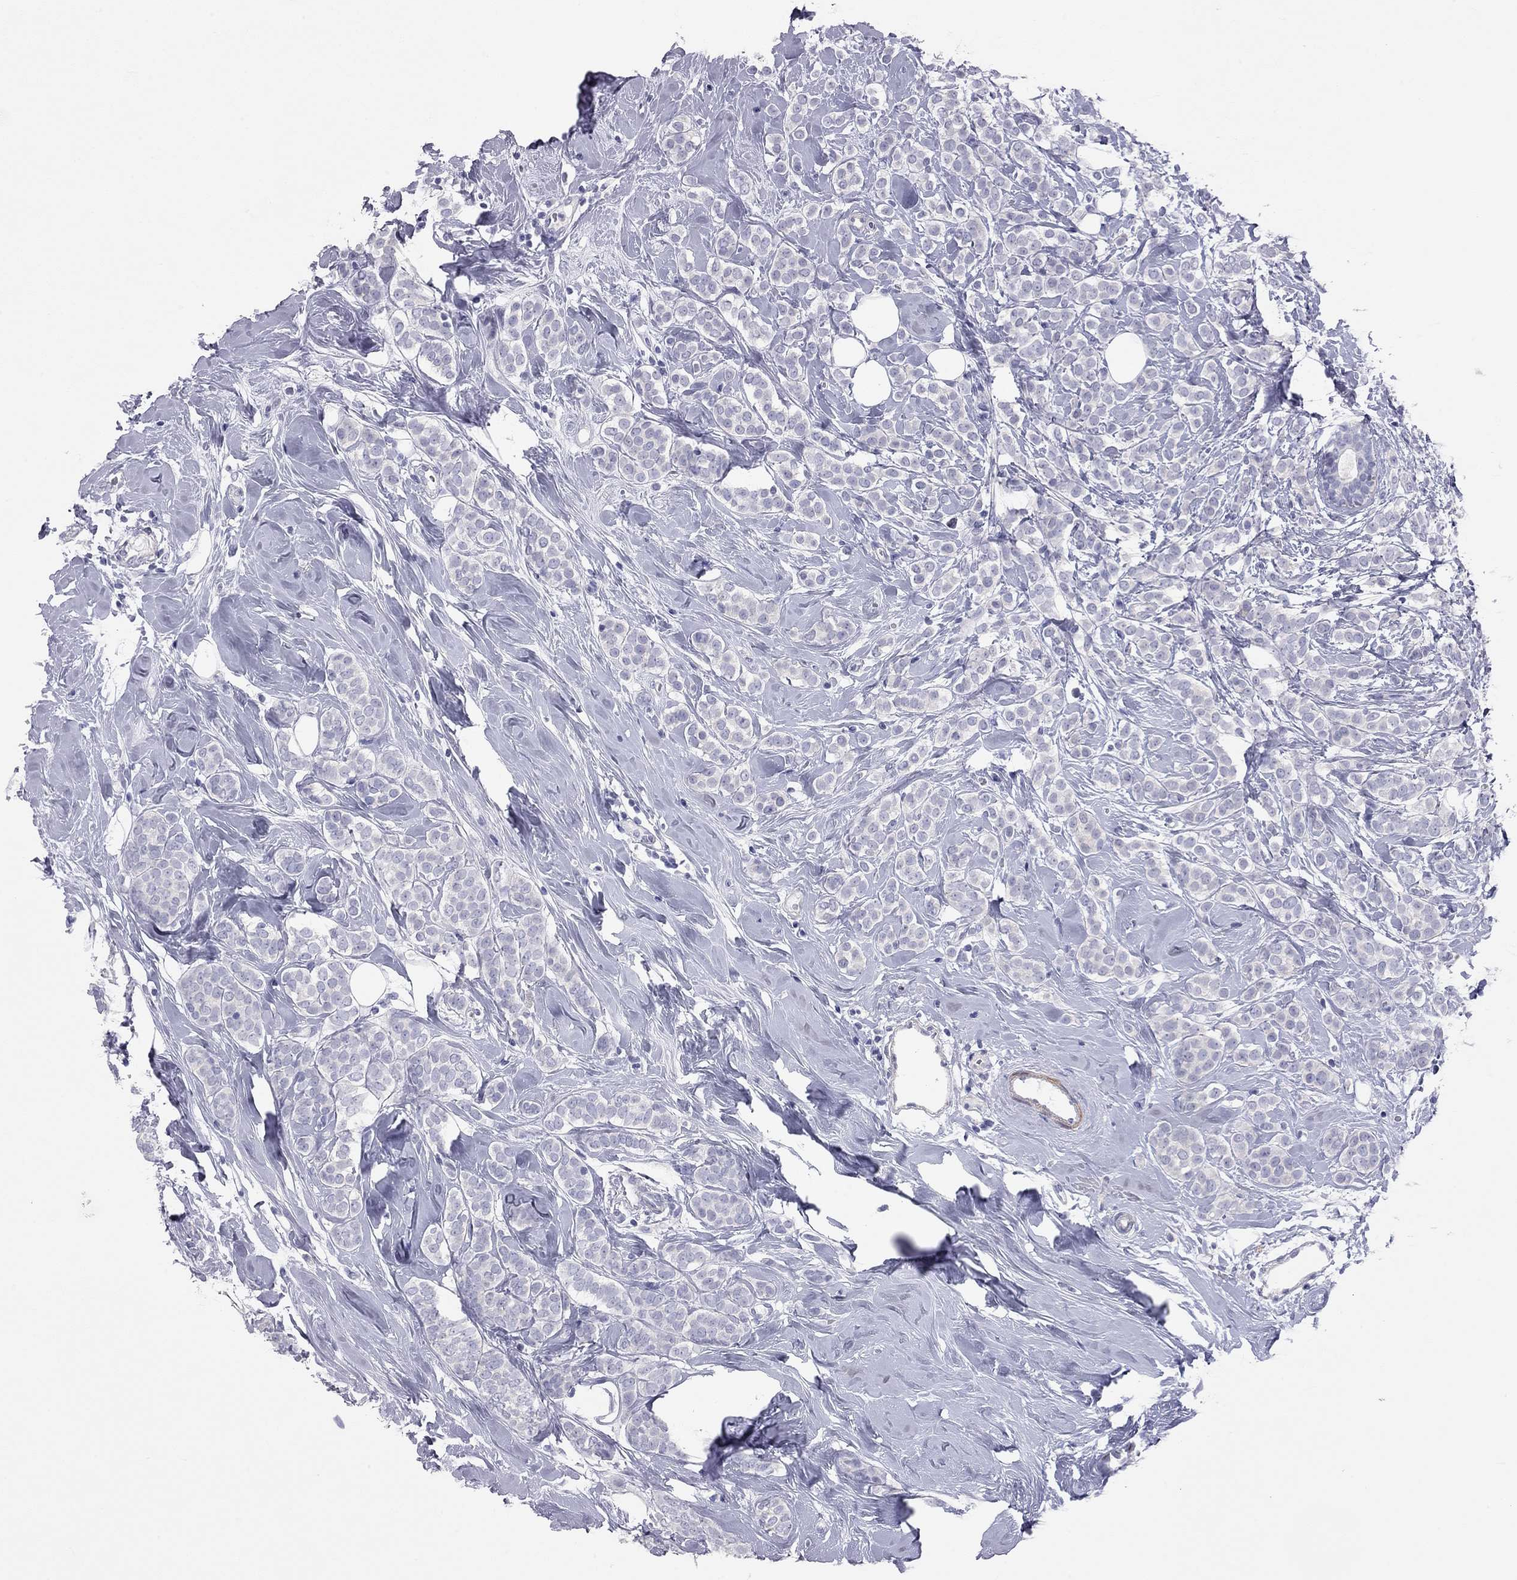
{"staining": {"intensity": "weak", "quantity": "<25%", "location": "cytoplasmic/membranous"}, "tissue": "breast cancer", "cell_type": "Tumor cells", "image_type": "cancer", "snomed": [{"axis": "morphology", "description": "Lobular carcinoma"}, {"axis": "topography", "description": "Breast"}], "caption": "There is no significant staining in tumor cells of breast cancer (lobular carcinoma).", "gene": "ADCYAP1", "patient": {"sex": "female", "age": 49}}